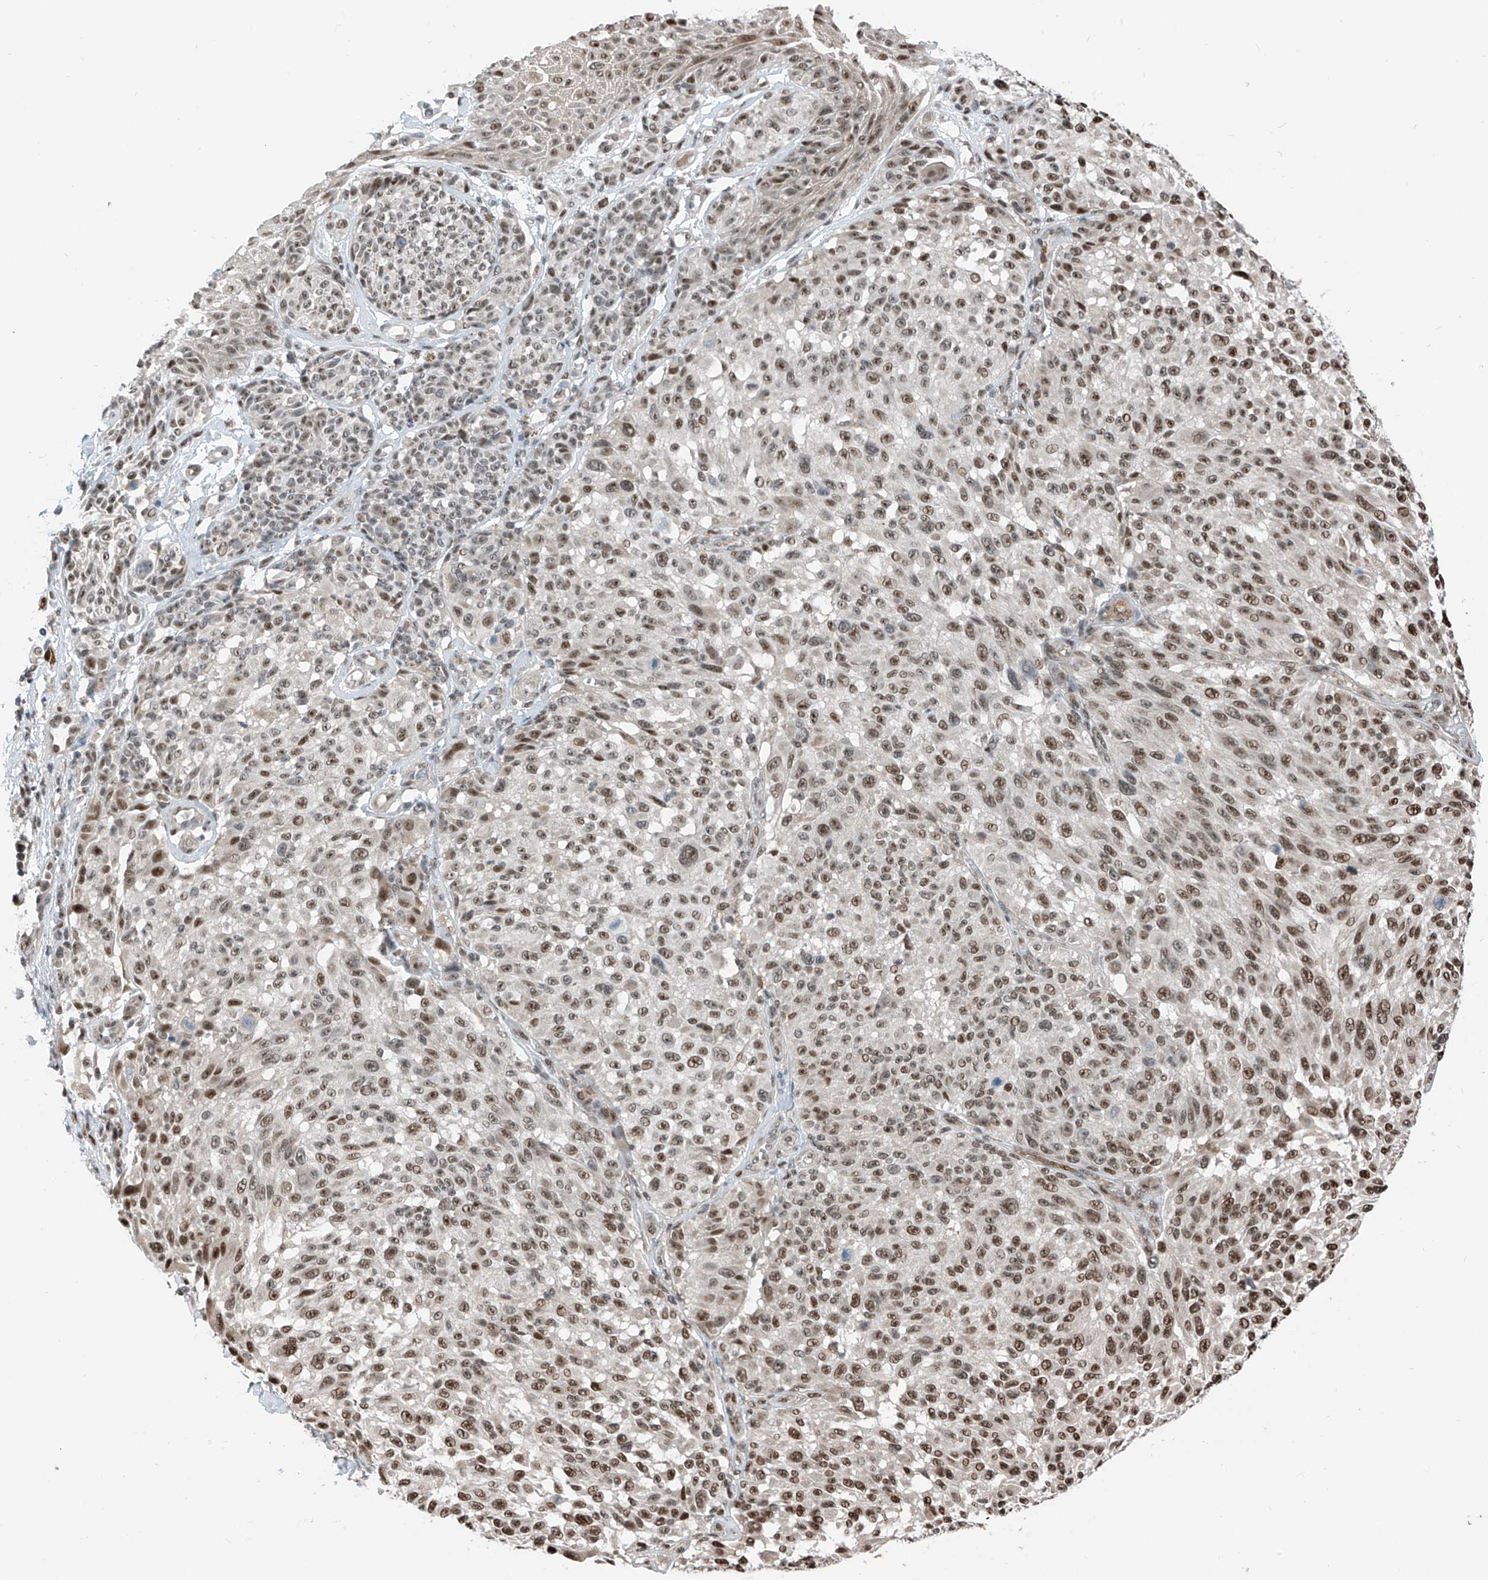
{"staining": {"intensity": "moderate", "quantity": ">75%", "location": "nuclear"}, "tissue": "melanoma", "cell_type": "Tumor cells", "image_type": "cancer", "snomed": [{"axis": "morphology", "description": "Malignant melanoma, NOS"}, {"axis": "topography", "description": "Skin"}], "caption": "Malignant melanoma stained with a brown dye reveals moderate nuclear positive staining in approximately >75% of tumor cells.", "gene": "RBP7", "patient": {"sex": "male", "age": 83}}